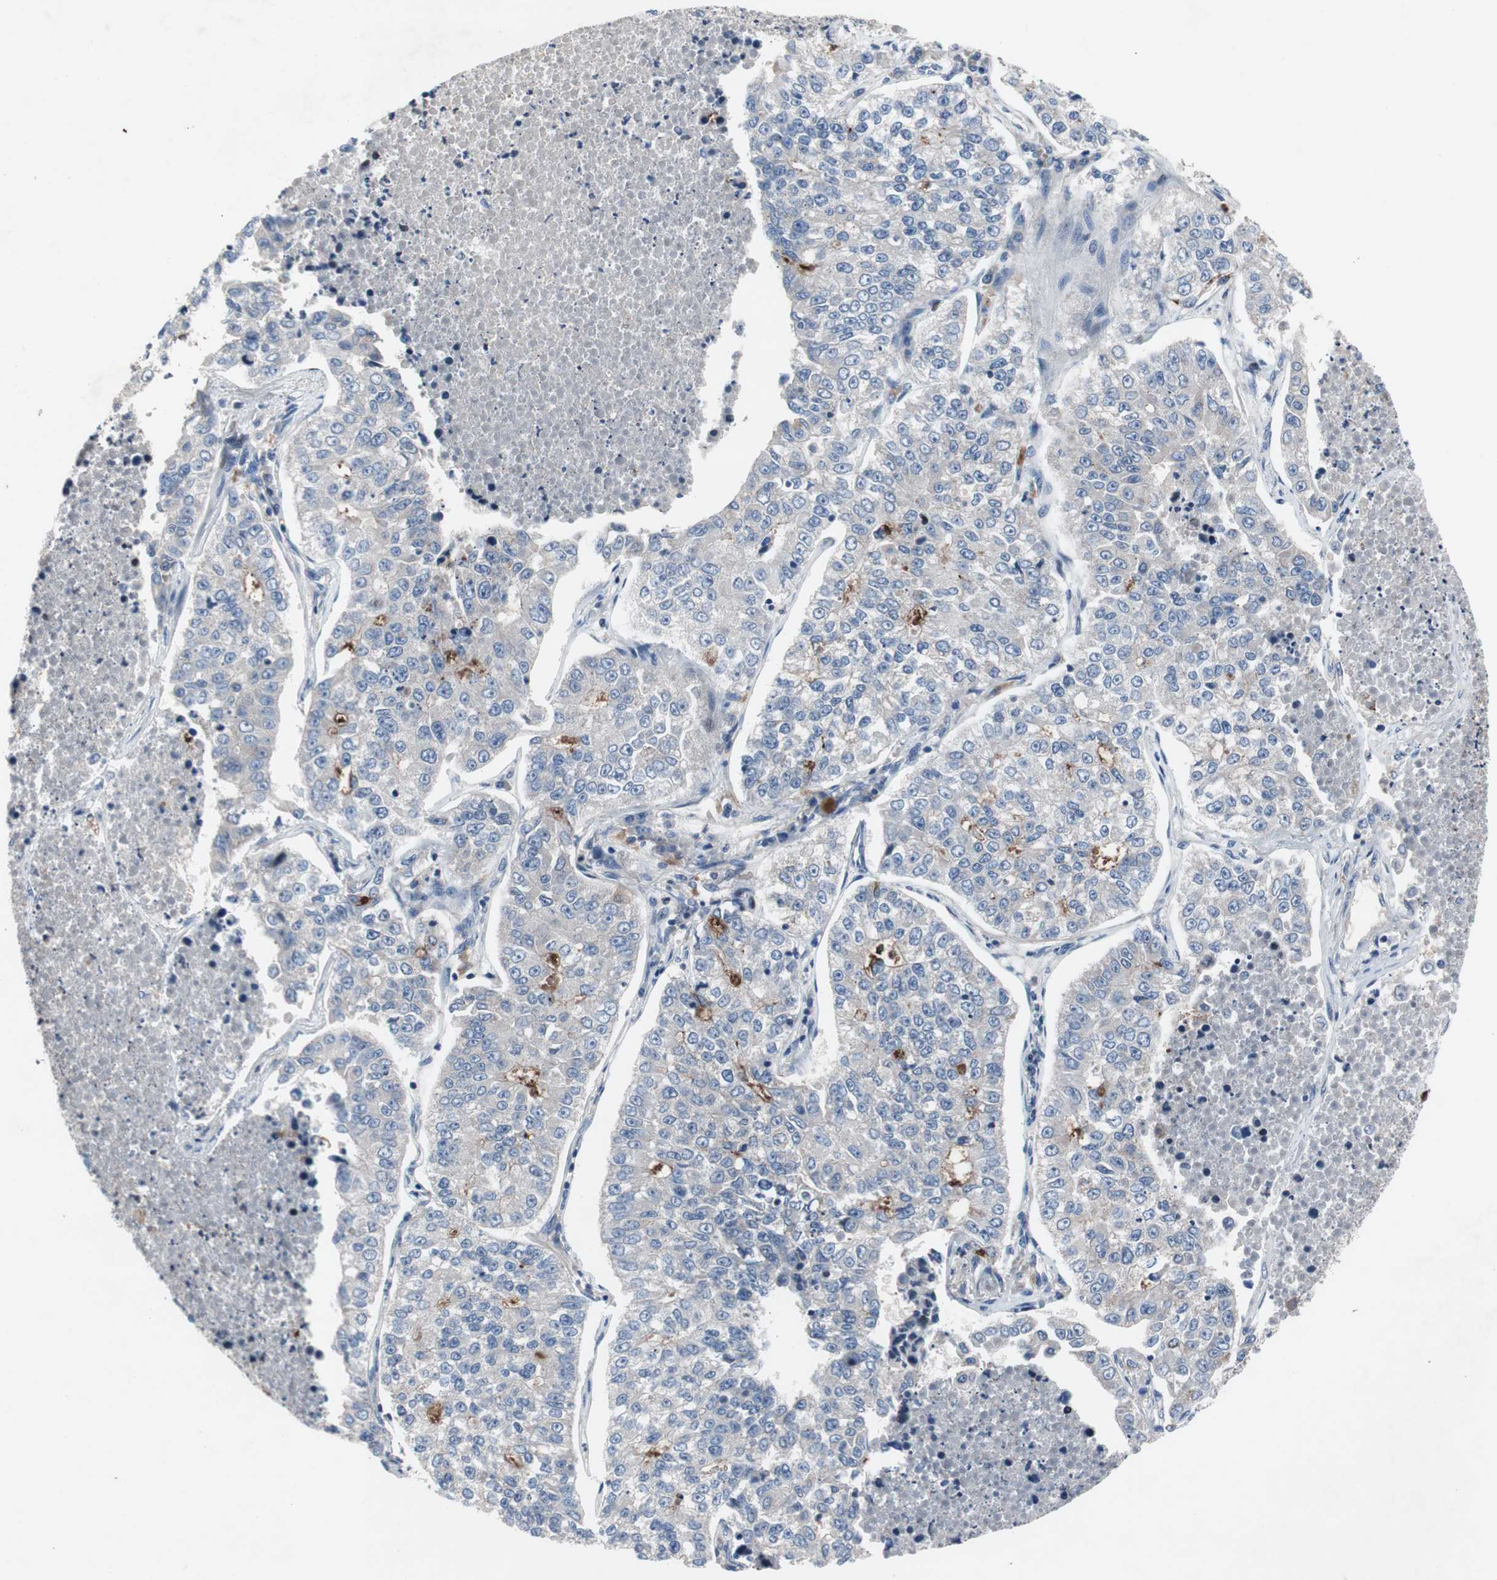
{"staining": {"intensity": "moderate", "quantity": "<25%", "location": "cytoplasmic/membranous"}, "tissue": "lung cancer", "cell_type": "Tumor cells", "image_type": "cancer", "snomed": [{"axis": "morphology", "description": "Adenocarcinoma, NOS"}, {"axis": "topography", "description": "Lung"}], "caption": "DAB (3,3'-diaminobenzidine) immunohistochemical staining of human lung adenocarcinoma reveals moderate cytoplasmic/membranous protein staining in about <25% of tumor cells.", "gene": "MUTYH", "patient": {"sex": "male", "age": 49}}